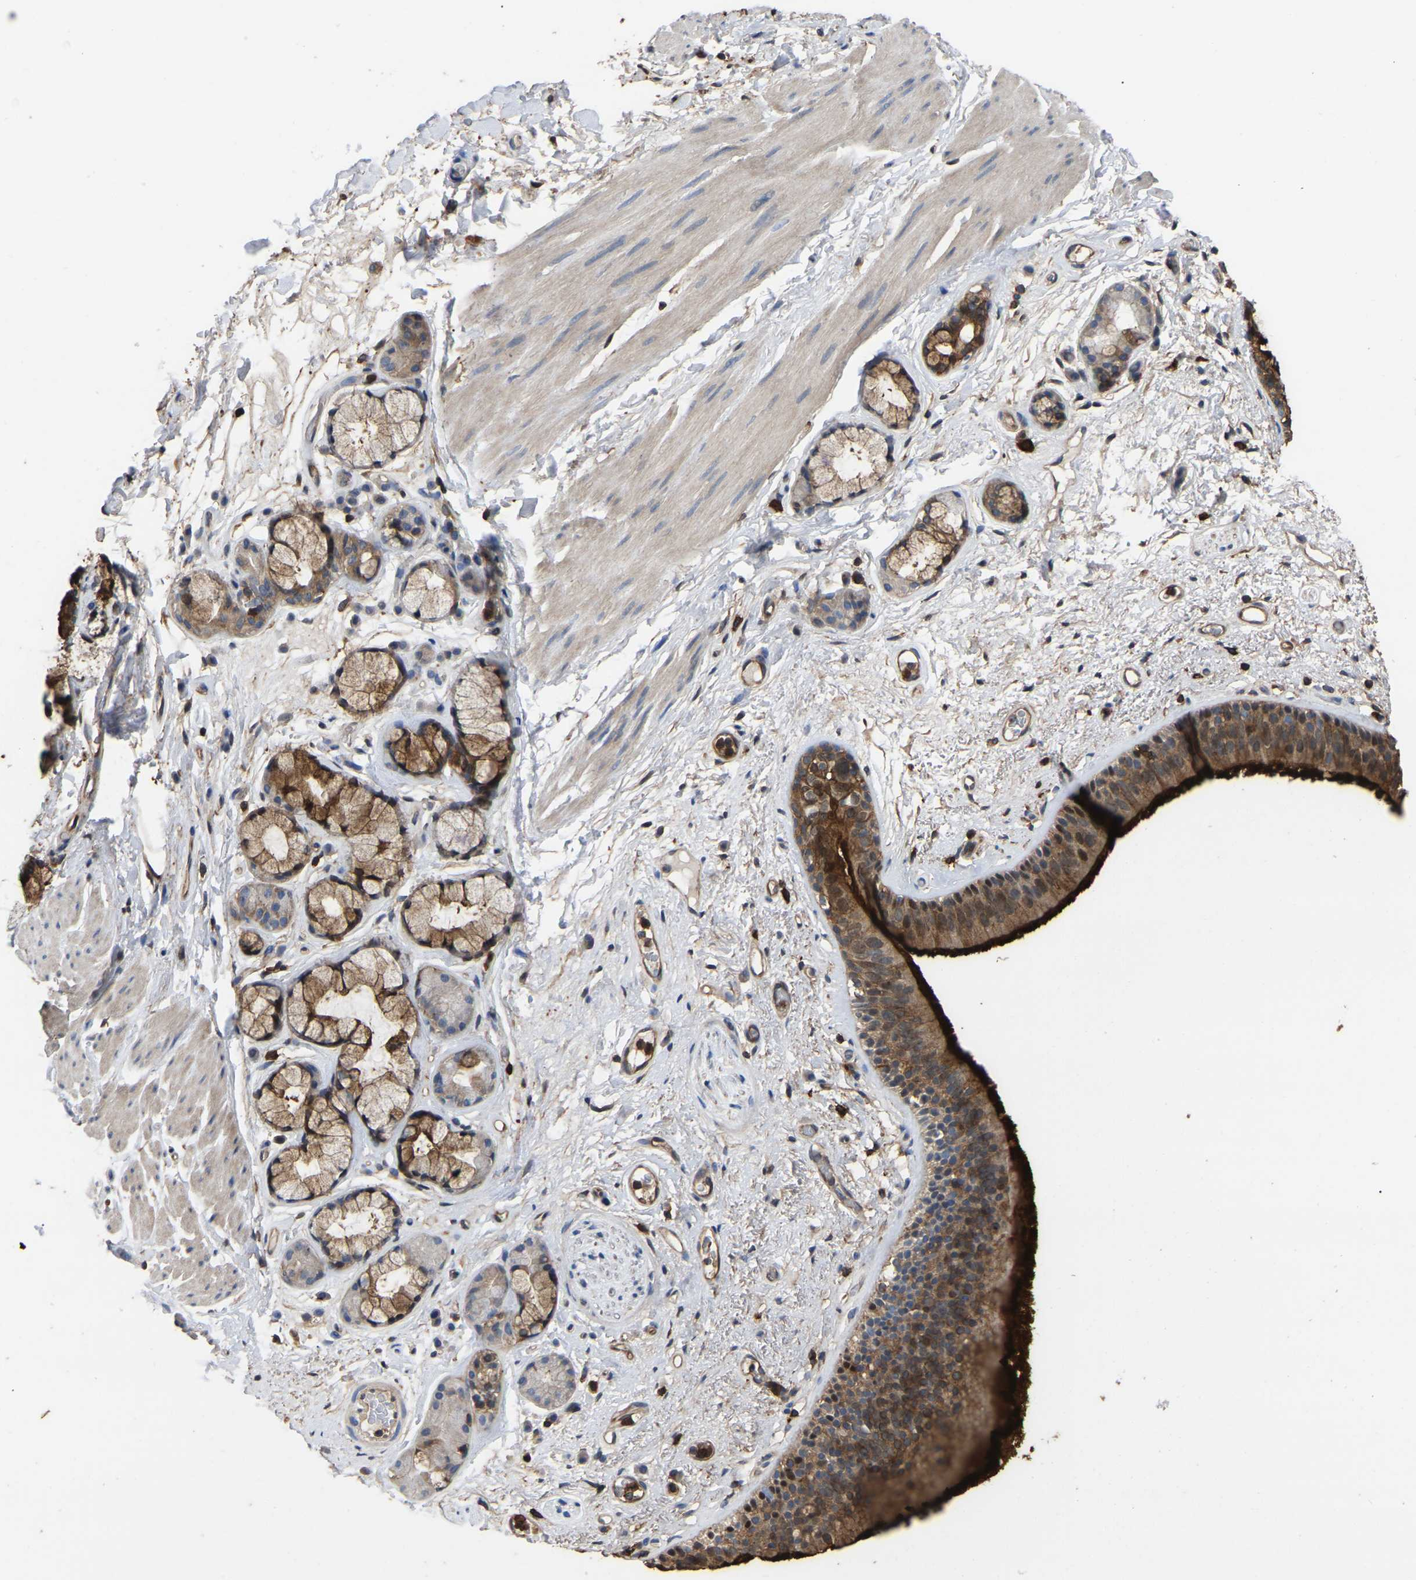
{"staining": {"intensity": "strong", "quantity": ">75%", "location": "cytoplasmic/membranous"}, "tissue": "bronchus", "cell_type": "Respiratory epithelial cells", "image_type": "normal", "snomed": [{"axis": "morphology", "description": "Normal tissue, NOS"}, {"axis": "topography", "description": "Cartilage tissue"}], "caption": "Brown immunohistochemical staining in normal bronchus displays strong cytoplasmic/membranous expression in approximately >75% of respiratory epithelial cells. Nuclei are stained in blue.", "gene": "CIT", "patient": {"sex": "female", "age": 63}}